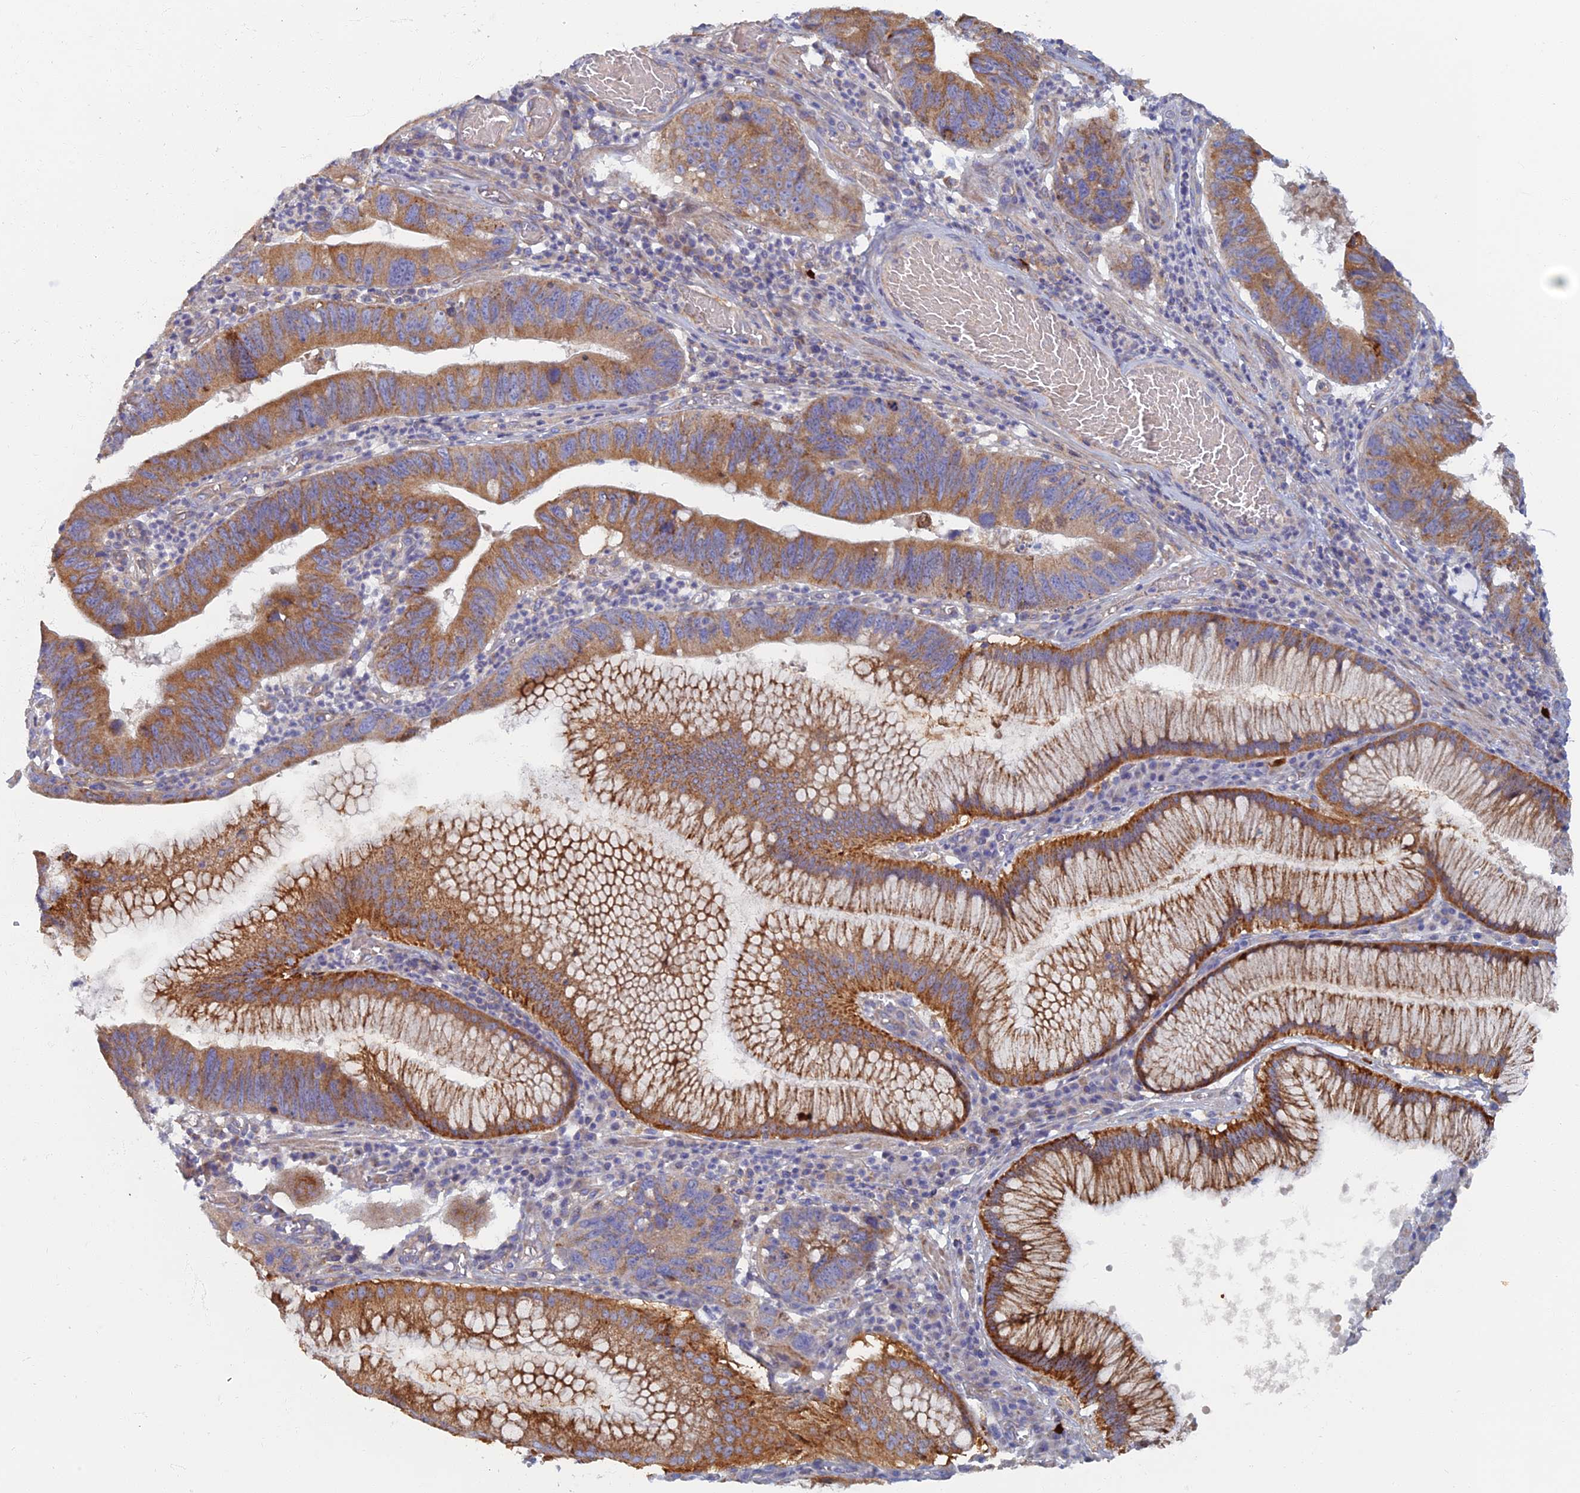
{"staining": {"intensity": "moderate", "quantity": ">75%", "location": "cytoplasmic/membranous"}, "tissue": "stomach cancer", "cell_type": "Tumor cells", "image_type": "cancer", "snomed": [{"axis": "morphology", "description": "Adenocarcinoma, NOS"}, {"axis": "topography", "description": "Stomach"}], "caption": "The photomicrograph exhibits a brown stain indicating the presence of a protein in the cytoplasmic/membranous of tumor cells in stomach cancer (adenocarcinoma).", "gene": "TMEM44", "patient": {"sex": "male", "age": 59}}